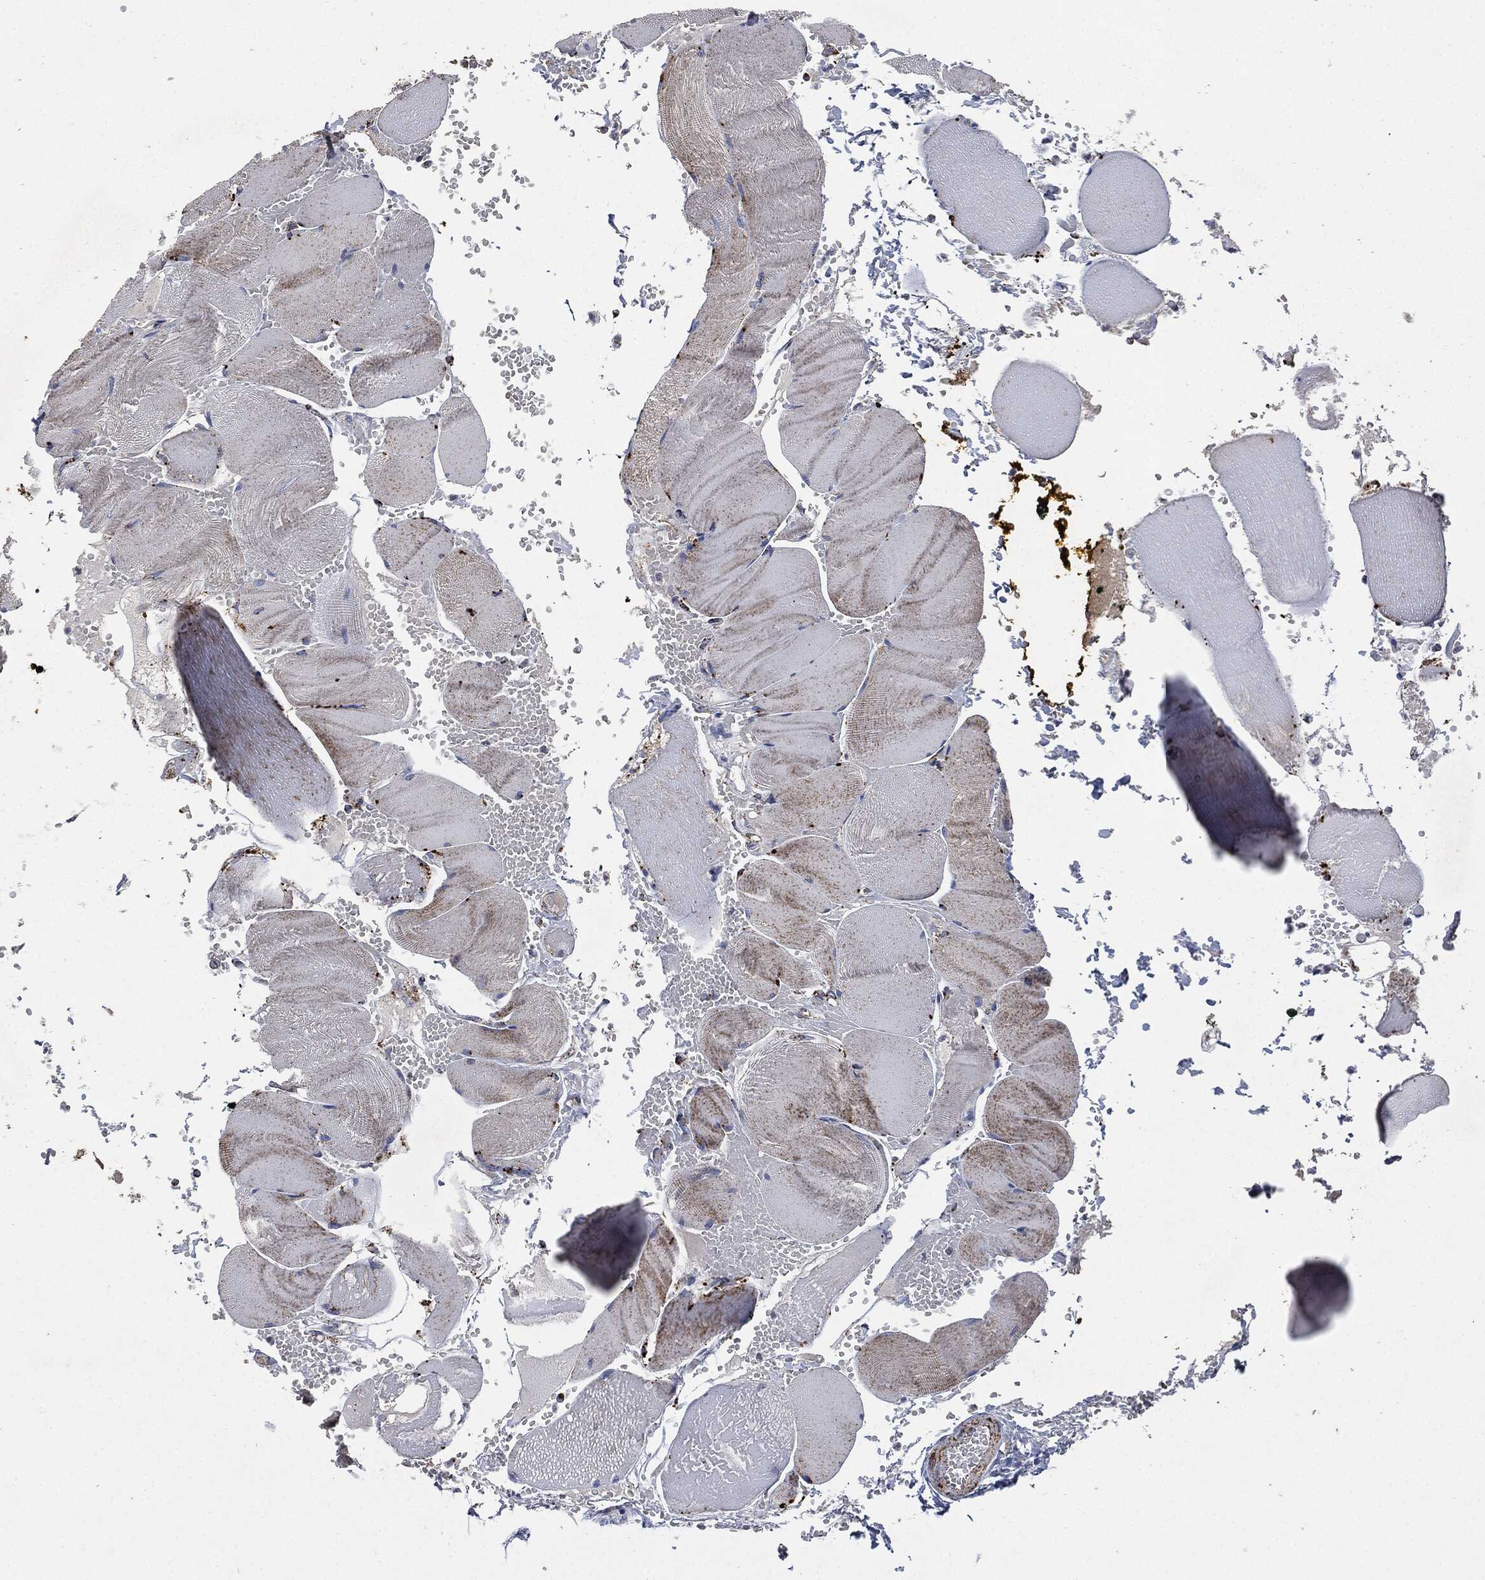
{"staining": {"intensity": "weak", "quantity": "<25%", "location": "cytoplasmic/membranous"}, "tissue": "skeletal muscle", "cell_type": "Myocytes", "image_type": "normal", "snomed": [{"axis": "morphology", "description": "Normal tissue, NOS"}, {"axis": "topography", "description": "Skeletal muscle"}], "caption": "High power microscopy image of an immunohistochemistry (IHC) micrograph of benign skeletal muscle, revealing no significant staining in myocytes.", "gene": "RYK", "patient": {"sex": "male", "age": 56}}